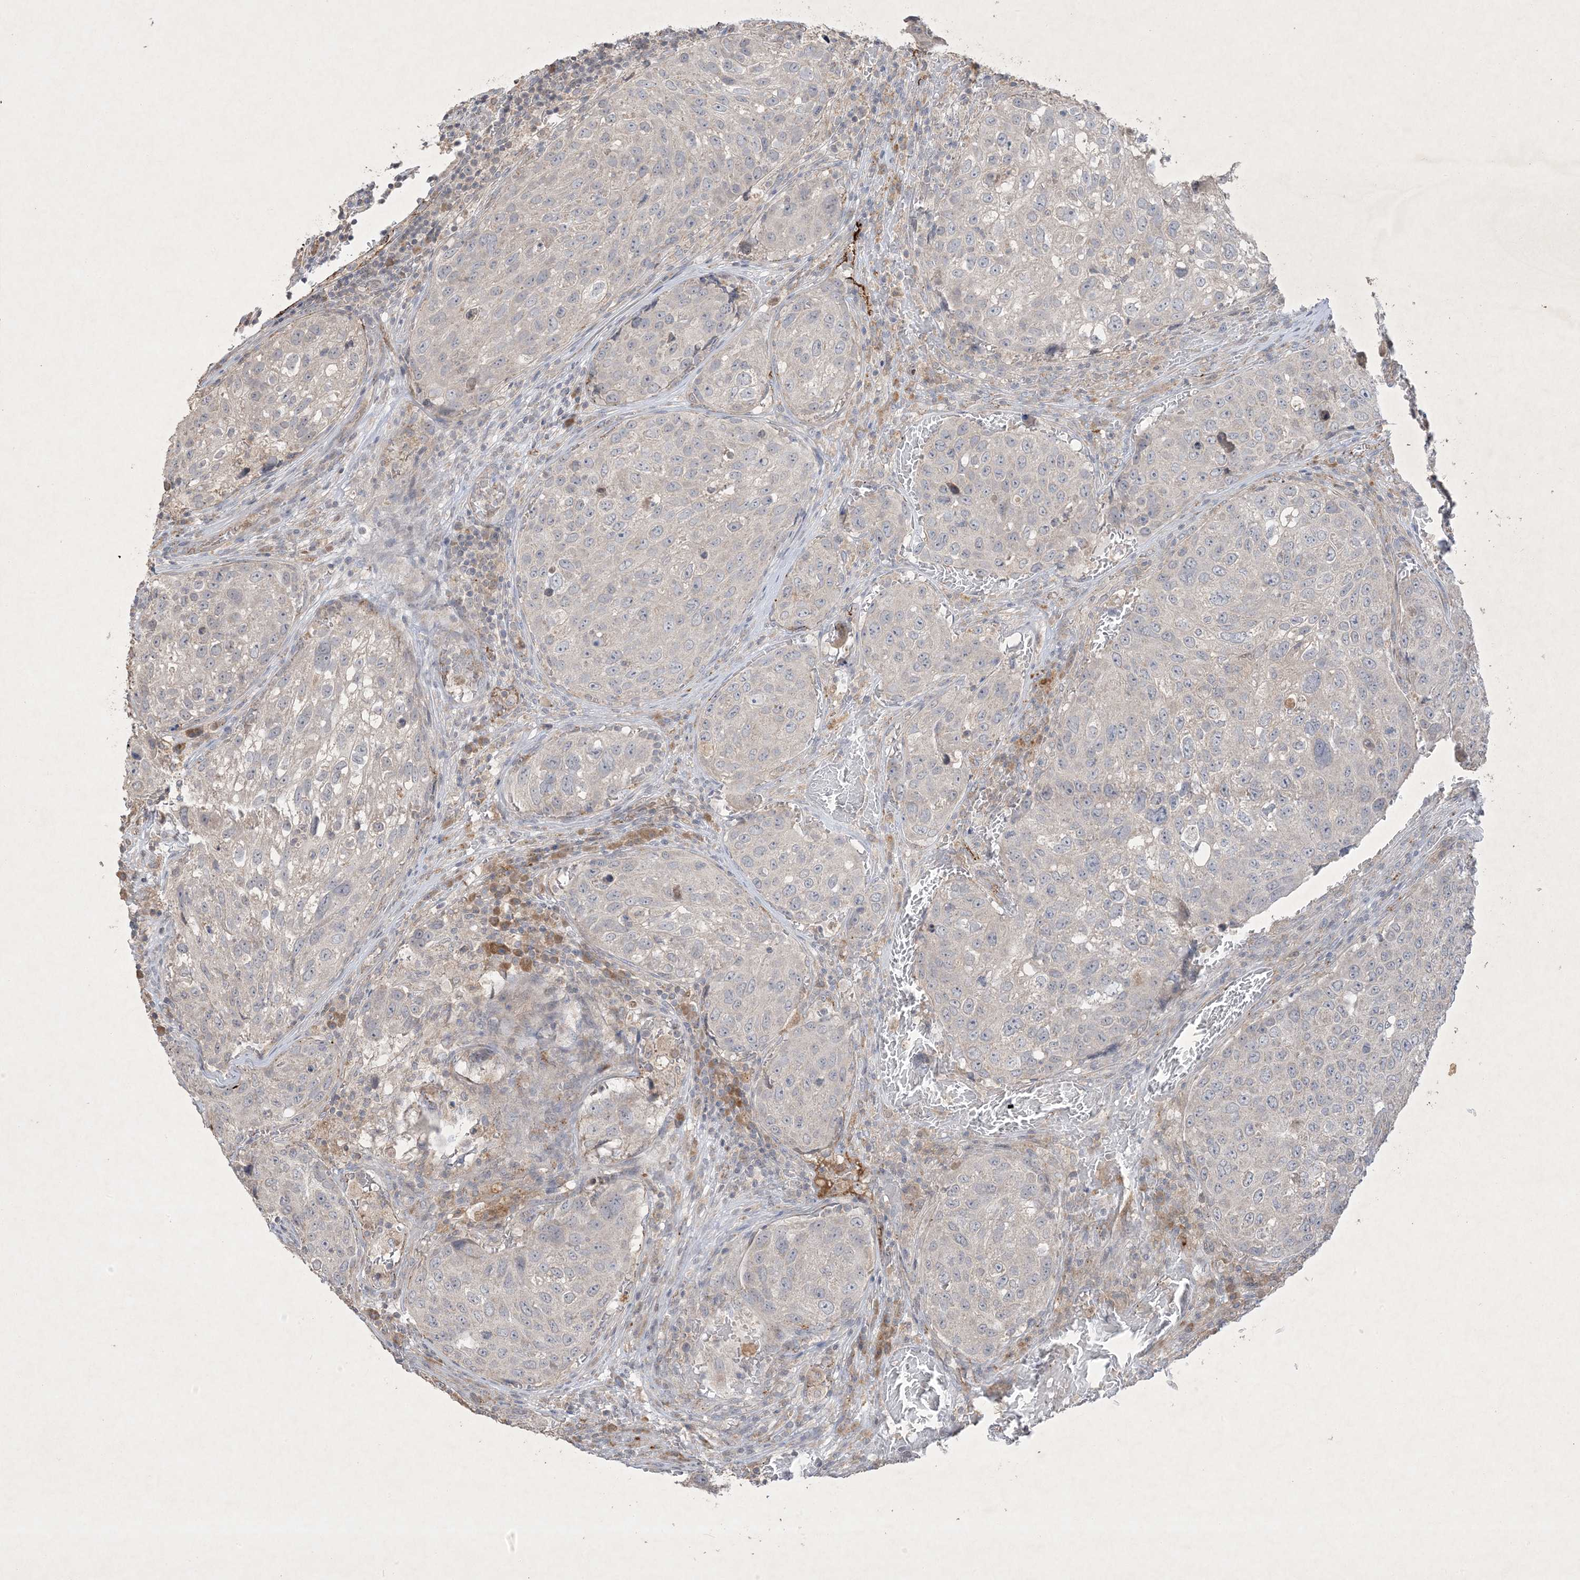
{"staining": {"intensity": "negative", "quantity": "none", "location": "none"}, "tissue": "urothelial cancer", "cell_type": "Tumor cells", "image_type": "cancer", "snomed": [{"axis": "morphology", "description": "Urothelial carcinoma, High grade"}, {"axis": "topography", "description": "Lymph node"}, {"axis": "topography", "description": "Urinary bladder"}], "caption": "Immunohistochemistry of human urothelial cancer exhibits no staining in tumor cells. The staining was performed using DAB (3,3'-diaminobenzidine) to visualize the protein expression in brown, while the nuclei were stained in blue with hematoxylin (Magnification: 20x).", "gene": "PRSS36", "patient": {"sex": "male", "age": 51}}